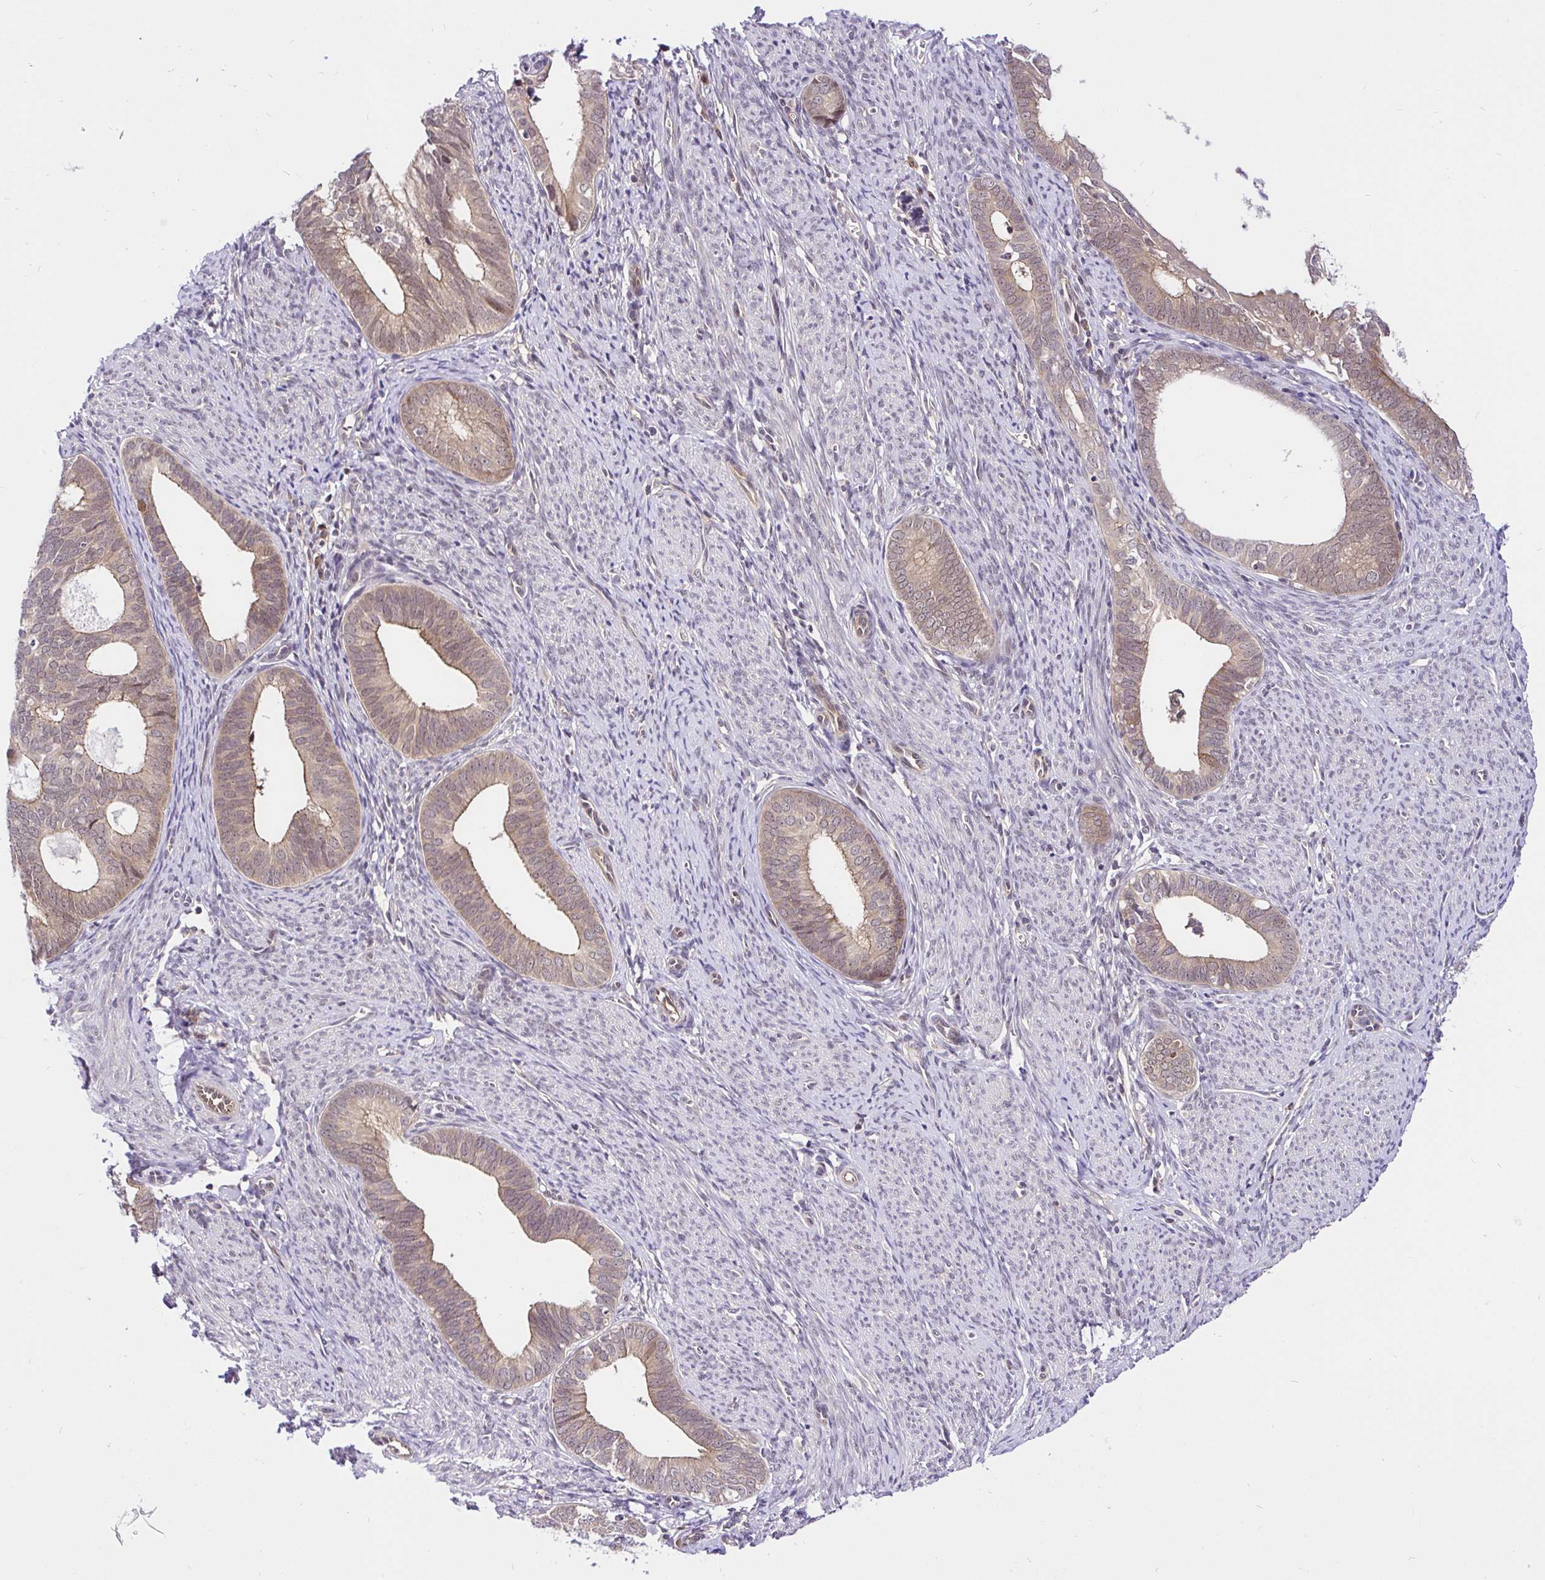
{"staining": {"intensity": "weak", "quantity": "25%-75%", "location": "cytoplasmic/membranous,nuclear"}, "tissue": "endometrial cancer", "cell_type": "Tumor cells", "image_type": "cancer", "snomed": [{"axis": "morphology", "description": "Adenocarcinoma, NOS"}, {"axis": "topography", "description": "Endometrium"}], "caption": "A high-resolution micrograph shows IHC staining of adenocarcinoma (endometrial), which reveals weak cytoplasmic/membranous and nuclear positivity in about 25%-75% of tumor cells.", "gene": "UBE2M", "patient": {"sex": "female", "age": 75}}